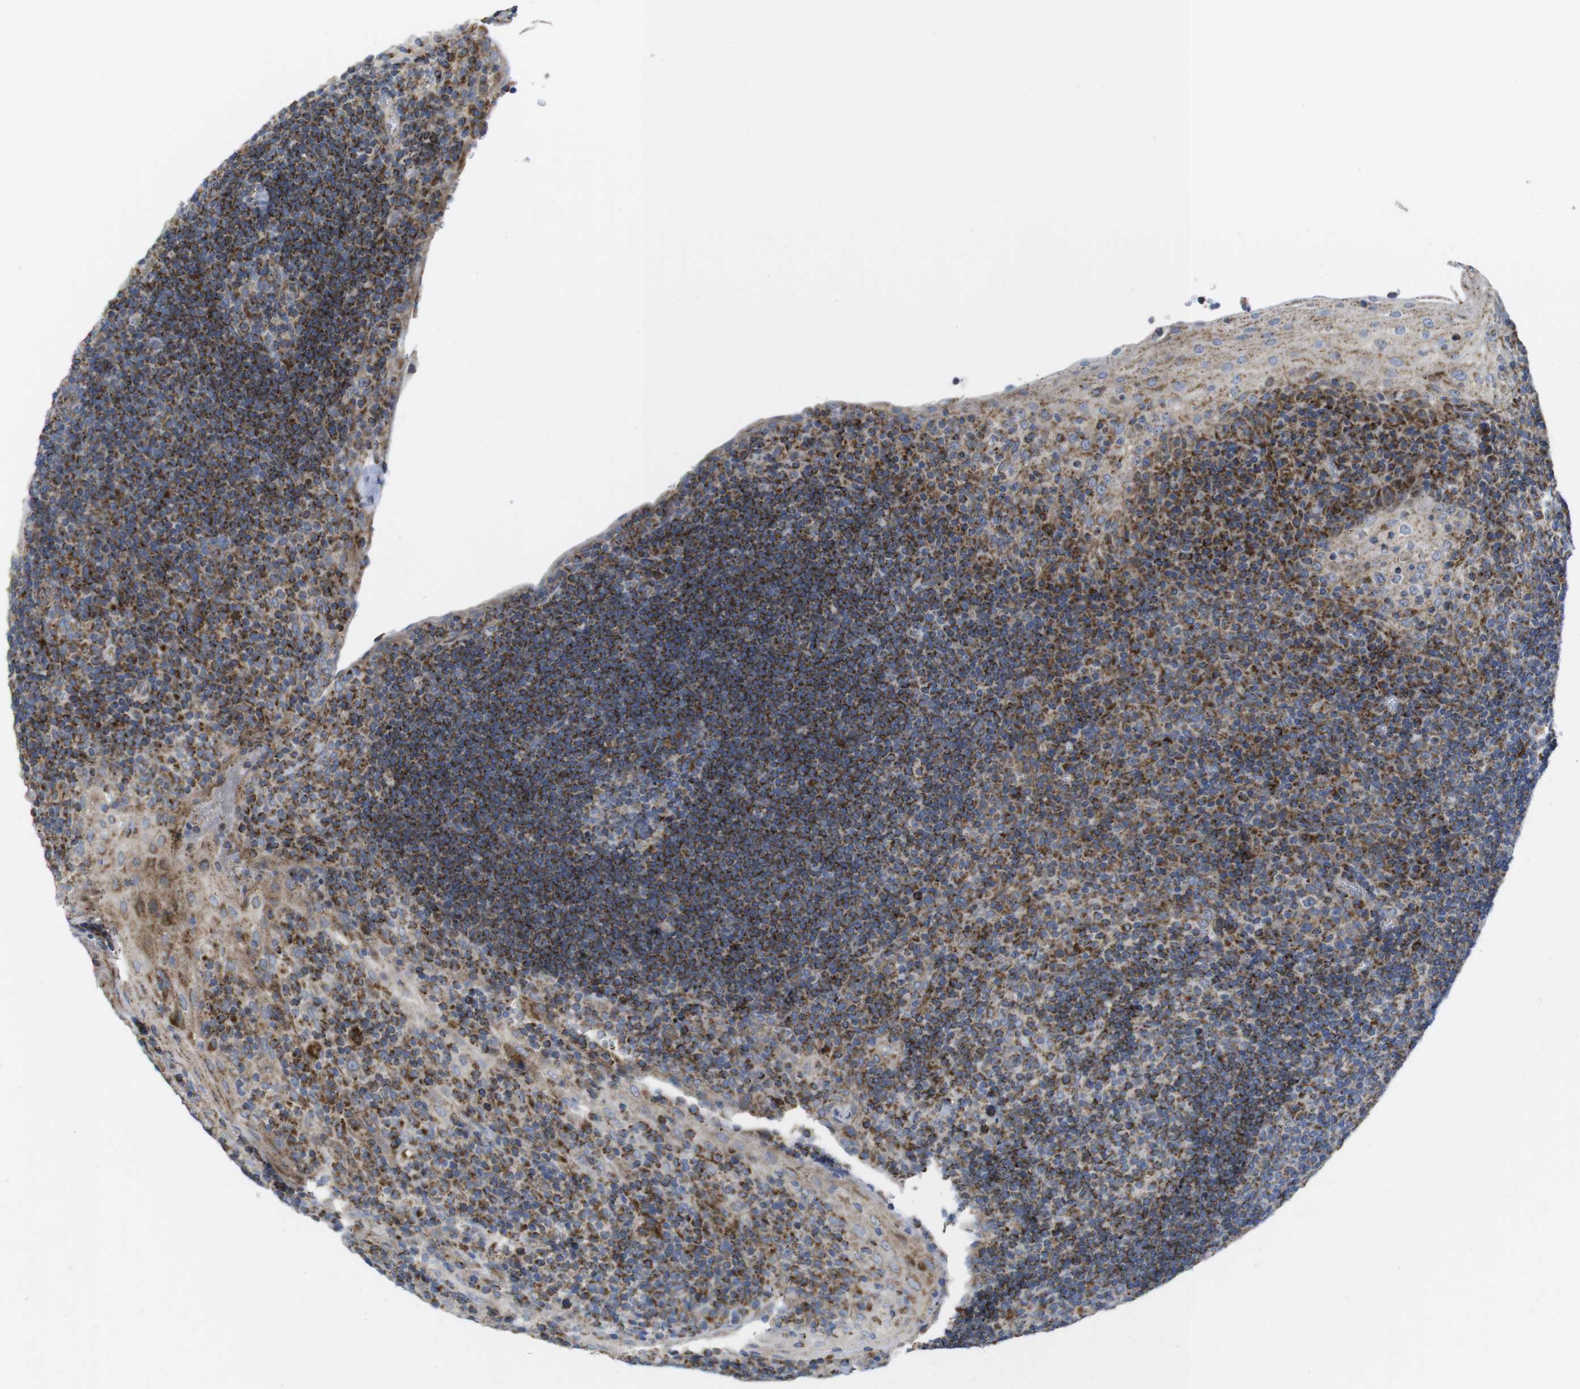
{"staining": {"intensity": "moderate", "quantity": "25%-75%", "location": "cytoplasmic/membranous"}, "tissue": "tonsil", "cell_type": "Germinal center cells", "image_type": "normal", "snomed": [{"axis": "morphology", "description": "Normal tissue, NOS"}, {"axis": "topography", "description": "Tonsil"}], "caption": "Tonsil stained with DAB IHC reveals medium levels of moderate cytoplasmic/membranous staining in about 25%-75% of germinal center cells.", "gene": "TMEM192", "patient": {"sex": "male", "age": 37}}